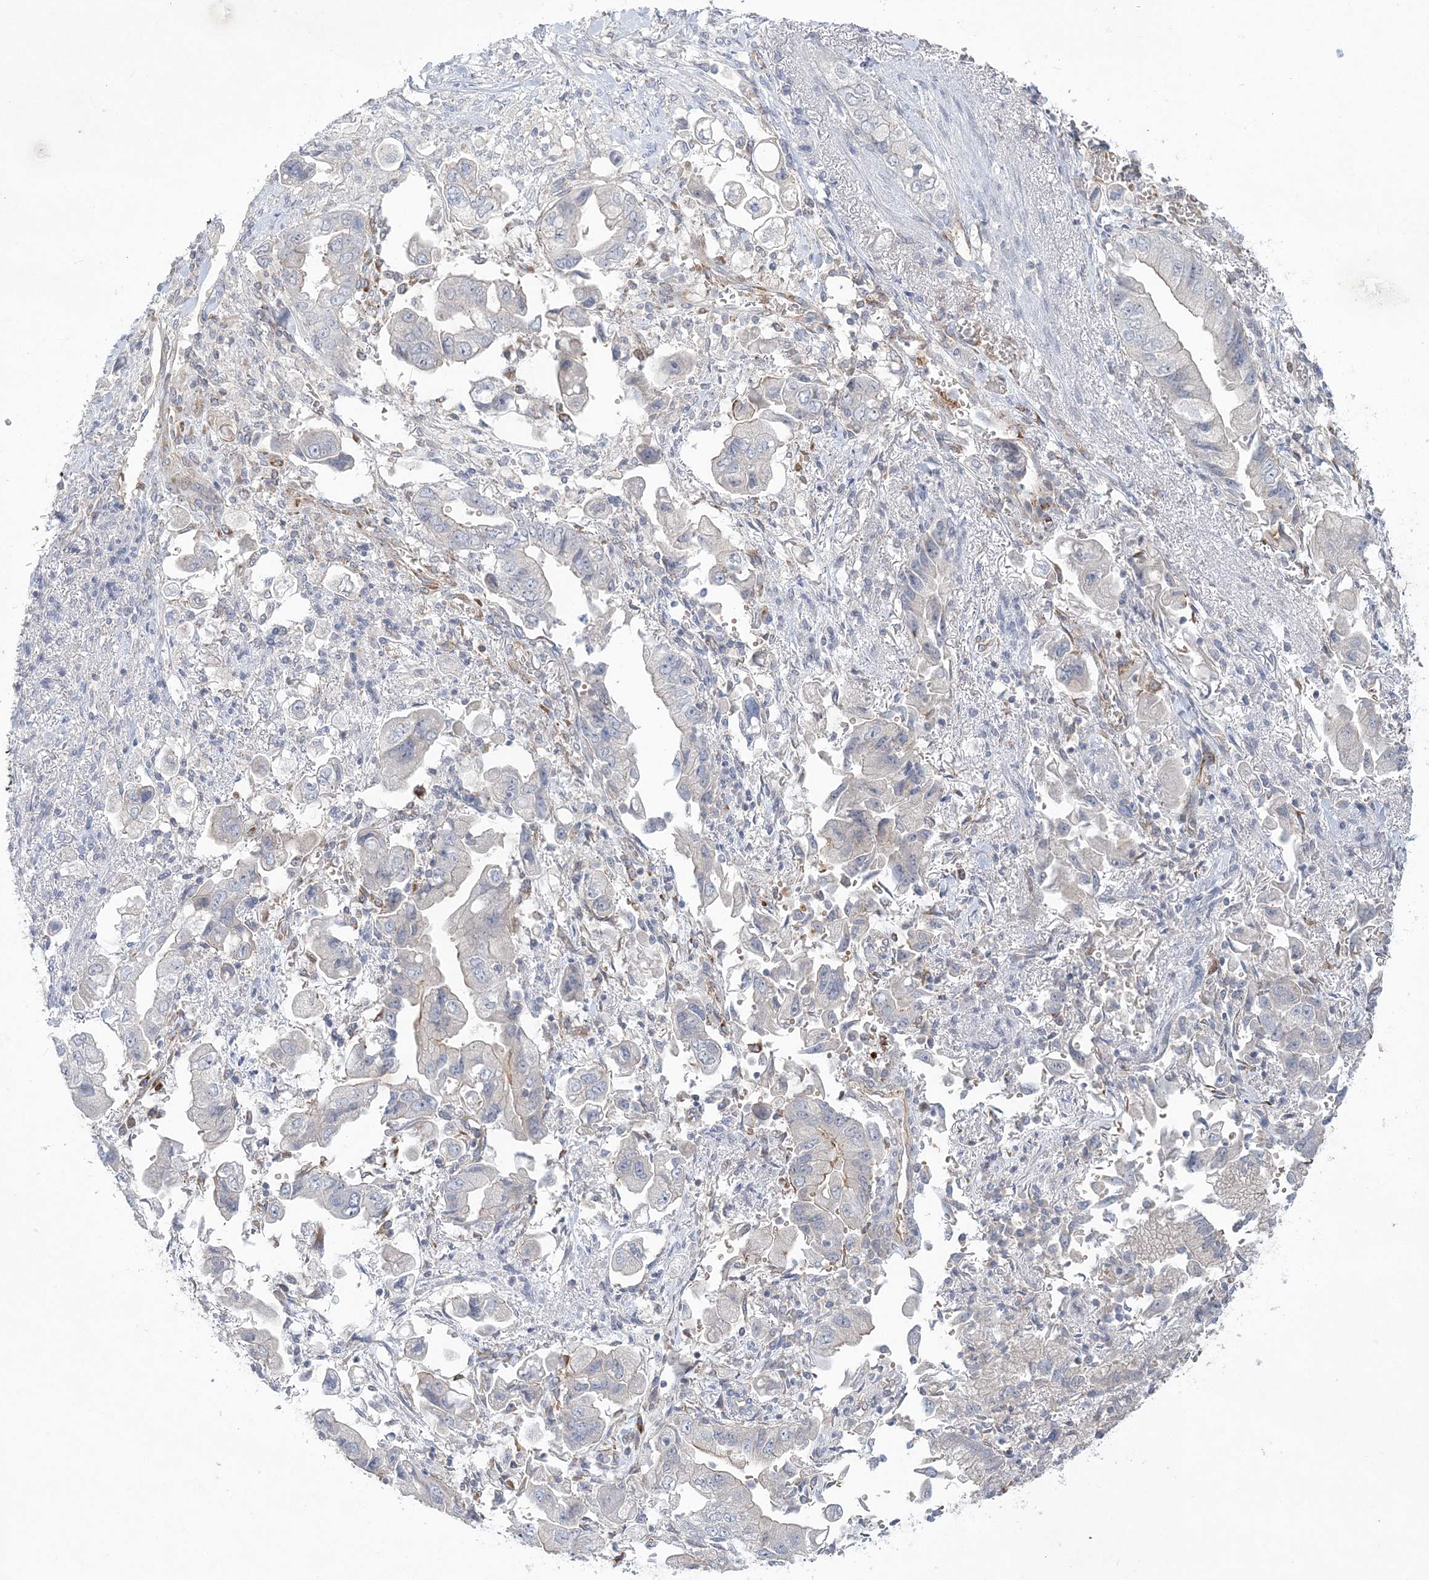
{"staining": {"intensity": "moderate", "quantity": "<25%", "location": "cytoplasmic/membranous"}, "tissue": "stomach cancer", "cell_type": "Tumor cells", "image_type": "cancer", "snomed": [{"axis": "morphology", "description": "Adenocarcinoma, NOS"}, {"axis": "topography", "description": "Stomach"}], "caption": "IHC image of adenocarcinoma (stomach) stained for a protein (brown), which reveals low levels of moderate cytoplasmic/membranous positivity in approximately <25% of tumor cells.", "gene": "ADAMTS12", "patient": {"sex": "male", "age": 62}}